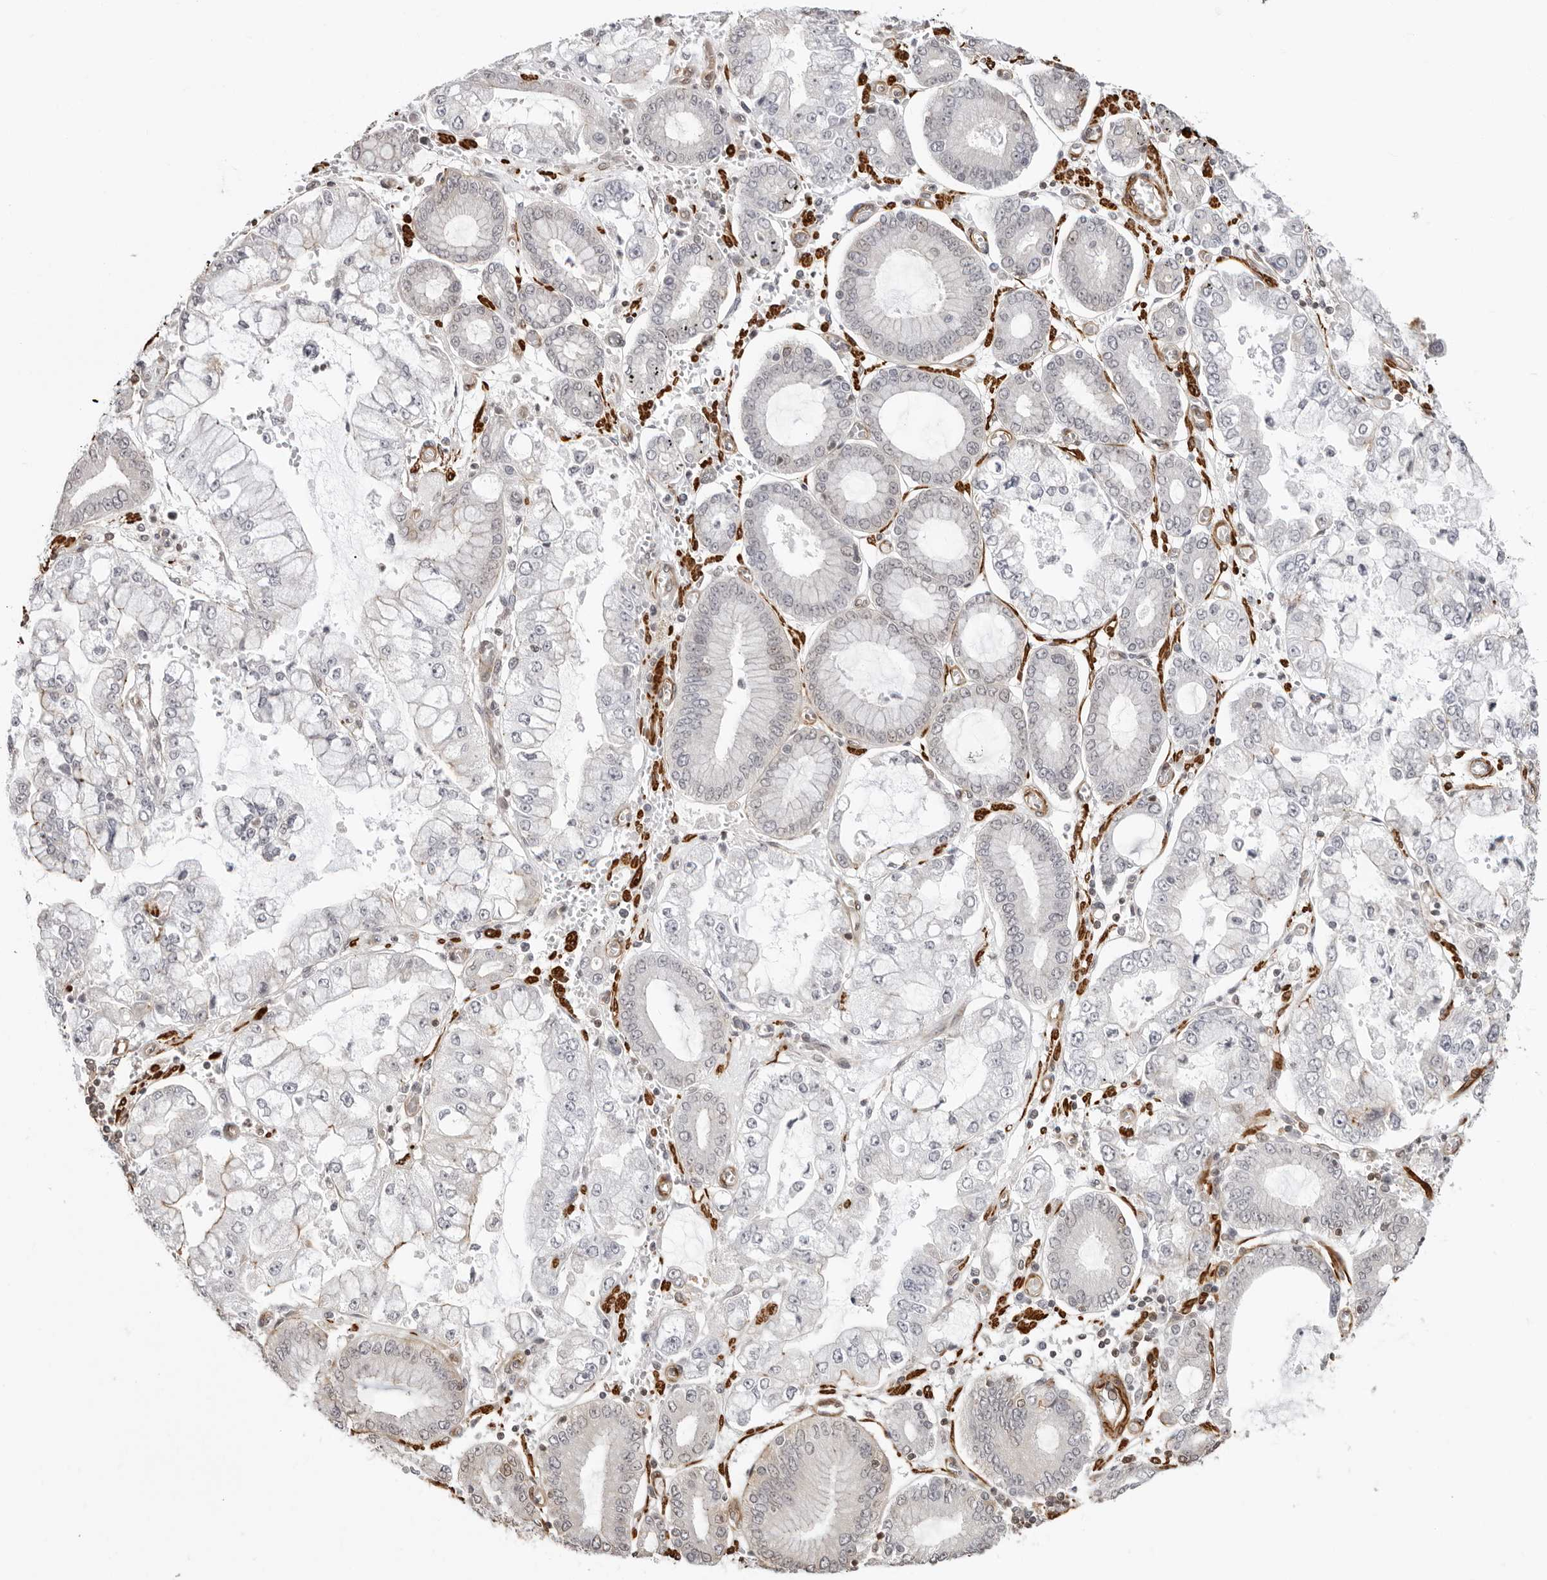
{"staining": {"intensity": "negative", "quantity": "none", "location": "none"}, "tissue": "stomach cancer", "cell_type": "Tumor cells", "image_type": "cancer", "snomed": [{"axis": "morphology", "description": "Adenocarcinoma, NOS"}, {"axis": "topography", "description": "Stomach"}], "caption": "High magnification brightfield microscopy of stomach adenocarcinoma stained with DAB (brown) and counterstained with hematoxylin (blue): tumor cells show no significant staining. (DAB (3,3'-diaminobenzidine) IHC with hematoxylin counter stain).", "gene": "UNK", "patient": {"sex": "male", "age": 76}}